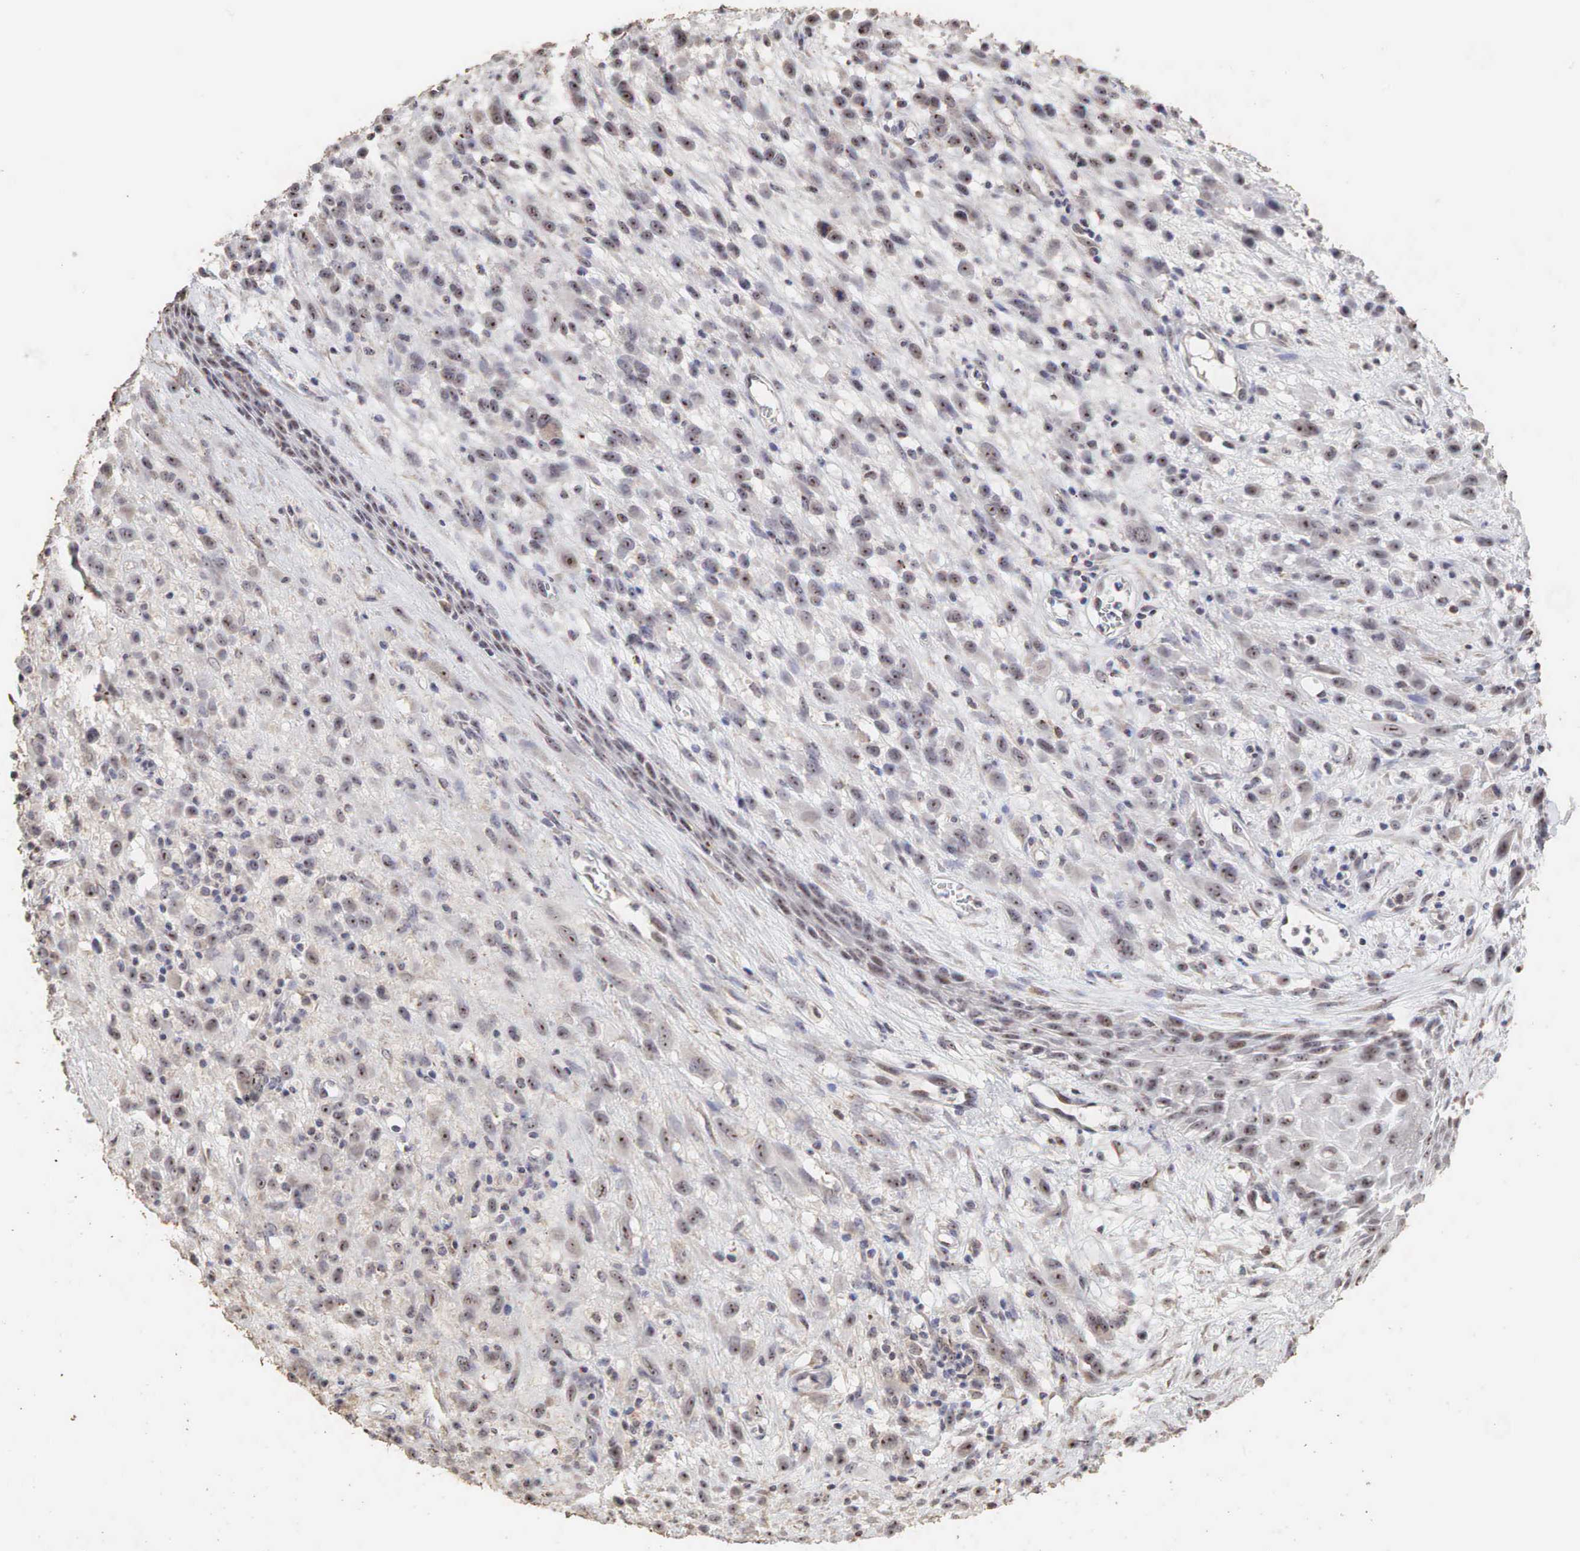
{"staining": {"intensity": "moderate", "quantity": ">75%", "location": "cytoplasmic/membranous,nuclear"}, "tissue": "melanoma", "cell_type": "Tumor cells", "image_type": "cancer", "snomed": [{"axis": "morphology", "description": "Malignant melanoma, NOS"}, {"axis": "topography", "description": "Skin"}], "caption": "Immunohistochemical staining of human melanoma shows moderate cytoplasmic/membranous and nuclear protein staining in approximately >75% of tumor cells.", "gene": "DKC1", "patient": {"sex": "male", "age": 51}}